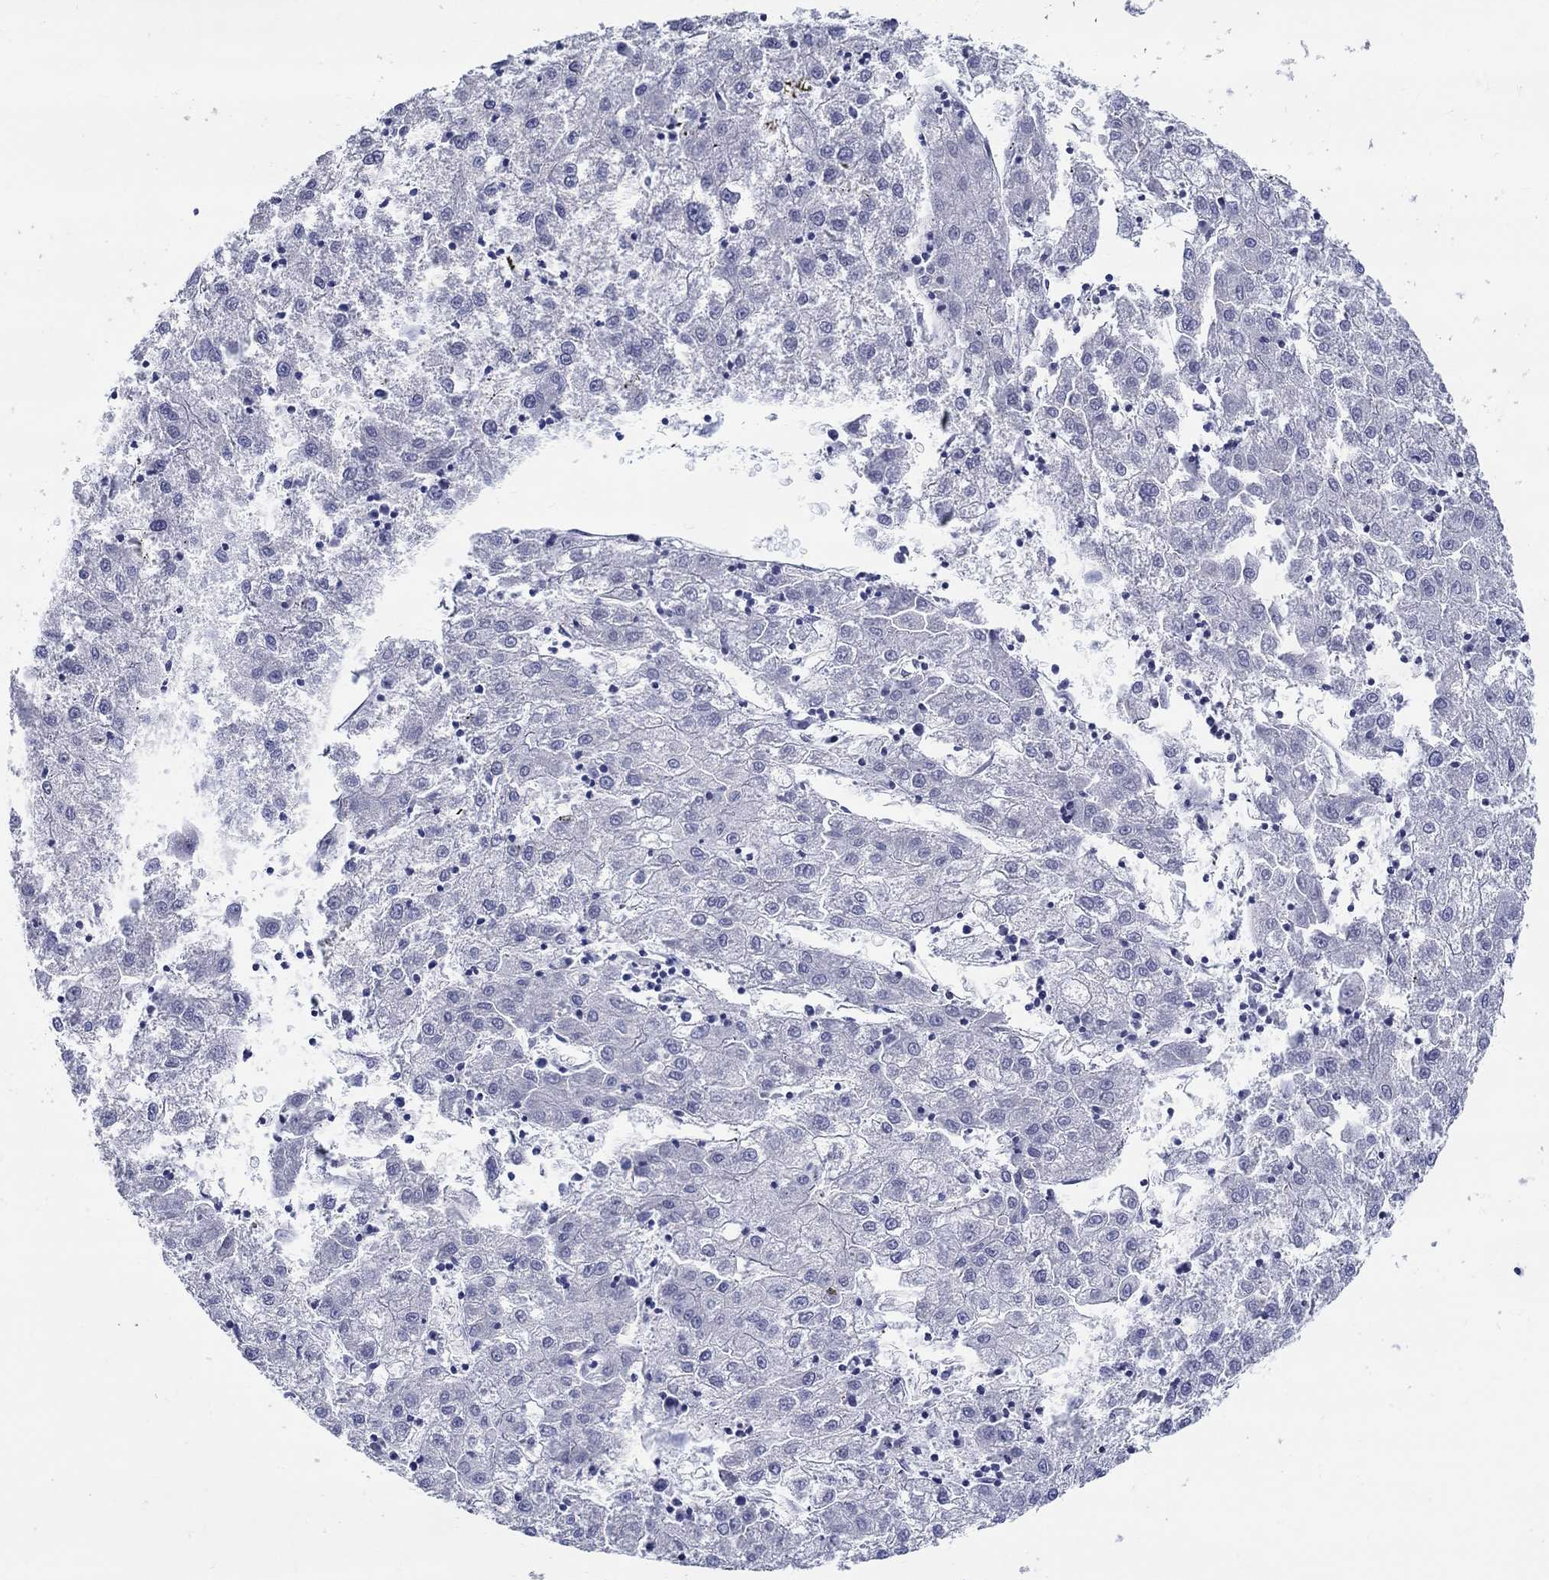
{"staining": {"intensity": "negative", "quantity": "none", "location": "none"}, "tissue": "liver cancer", "cell_type": "Tumor cells", "image_type": "cancer", "snomed": [{"axis": "morphology", "description": "Carcinoma, Hepatocellular, NOS"}, {"axis": "topography", "description": "Liver"}], "caption": "Human liver cancer (hepatocellular carcinoma) stained for a protein using immunohistochemistry shows no expression in tumor cells.", "gene": "CRYGS", "patient": {"sex": "male", "age": 72}}